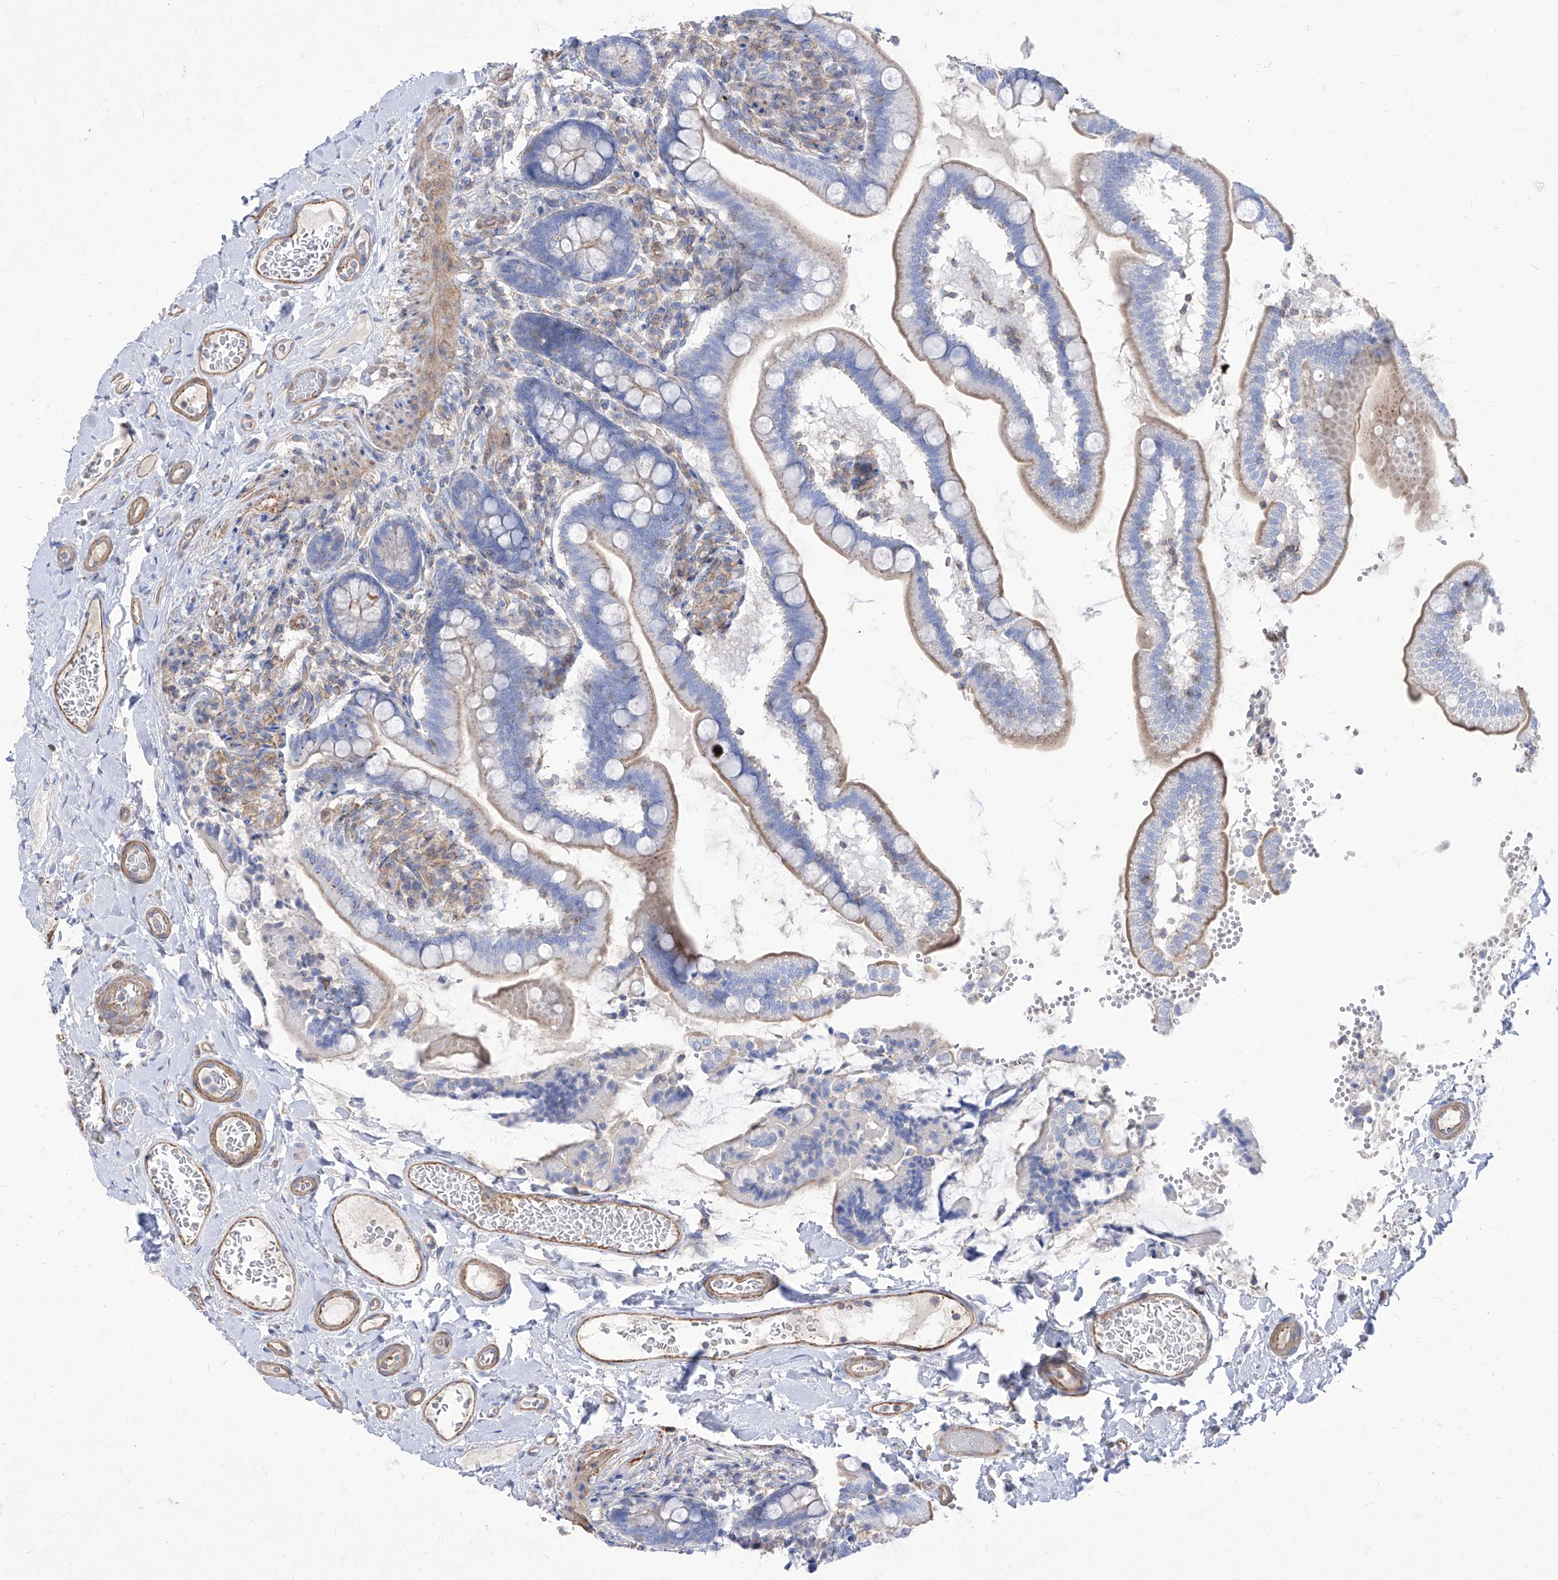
{"staining": {"intensity": "moderate", "quantity": "<25%", "location": "cytoplasmic/membranous"}, "tissue": "small intestine", "cell_type": "Glandular cells", "image_type": "normal", "snomed": [{"axis": "morphology", "description": "Normal tissue, NOS"}, {"axis": "topography", "description": "Small intestine"}], "caption": "A micrograph showing moderate cytoplasmic/membranous expression in about <25% of glandular cells in benign small intestine, as visualized by brown immunohistochemical staining.", "gene": "C1orf74", "patient": {"sex": "female", "age": 64}}